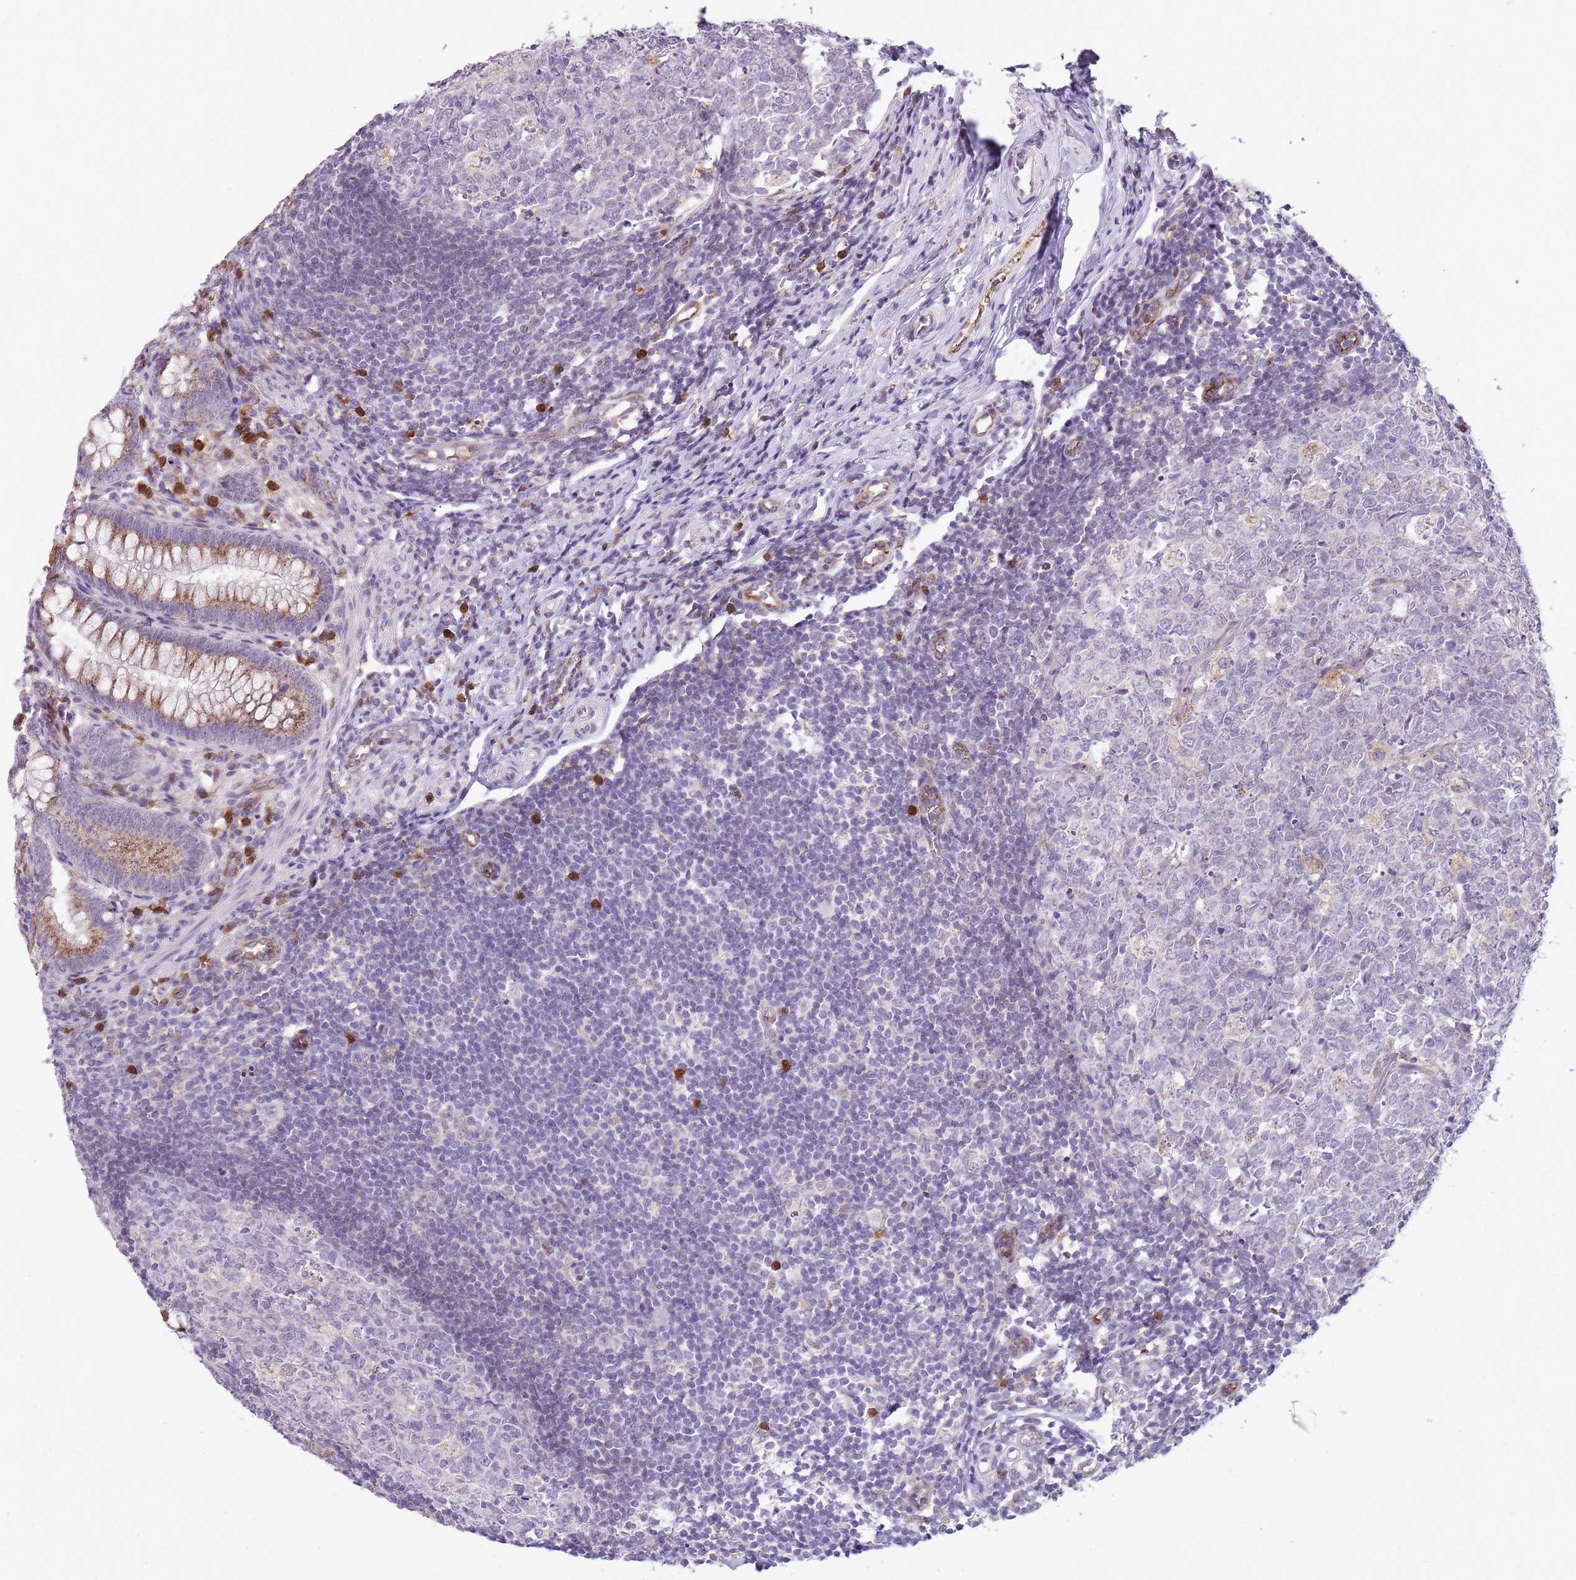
{"staining": {"intensity": "moderate", "quantity": ">75%", "location": "cytoplasmic/membranous"}, "tissue": "appendix", "cell_type": "Glandular cells", "image_type": "normal", "snomed": [{"axis": "morphology", "description": "Normal tissue, NOS"}, {"axis": "topography", "description": "Appendix"}], "caption": "Moderate cytoplasmic/membranous expression for a protein is present in about >75% of glandular cells of normal appendix using IHC.", "gene": "PCNX1", "patient": {"sex": "male", "age": 14}}